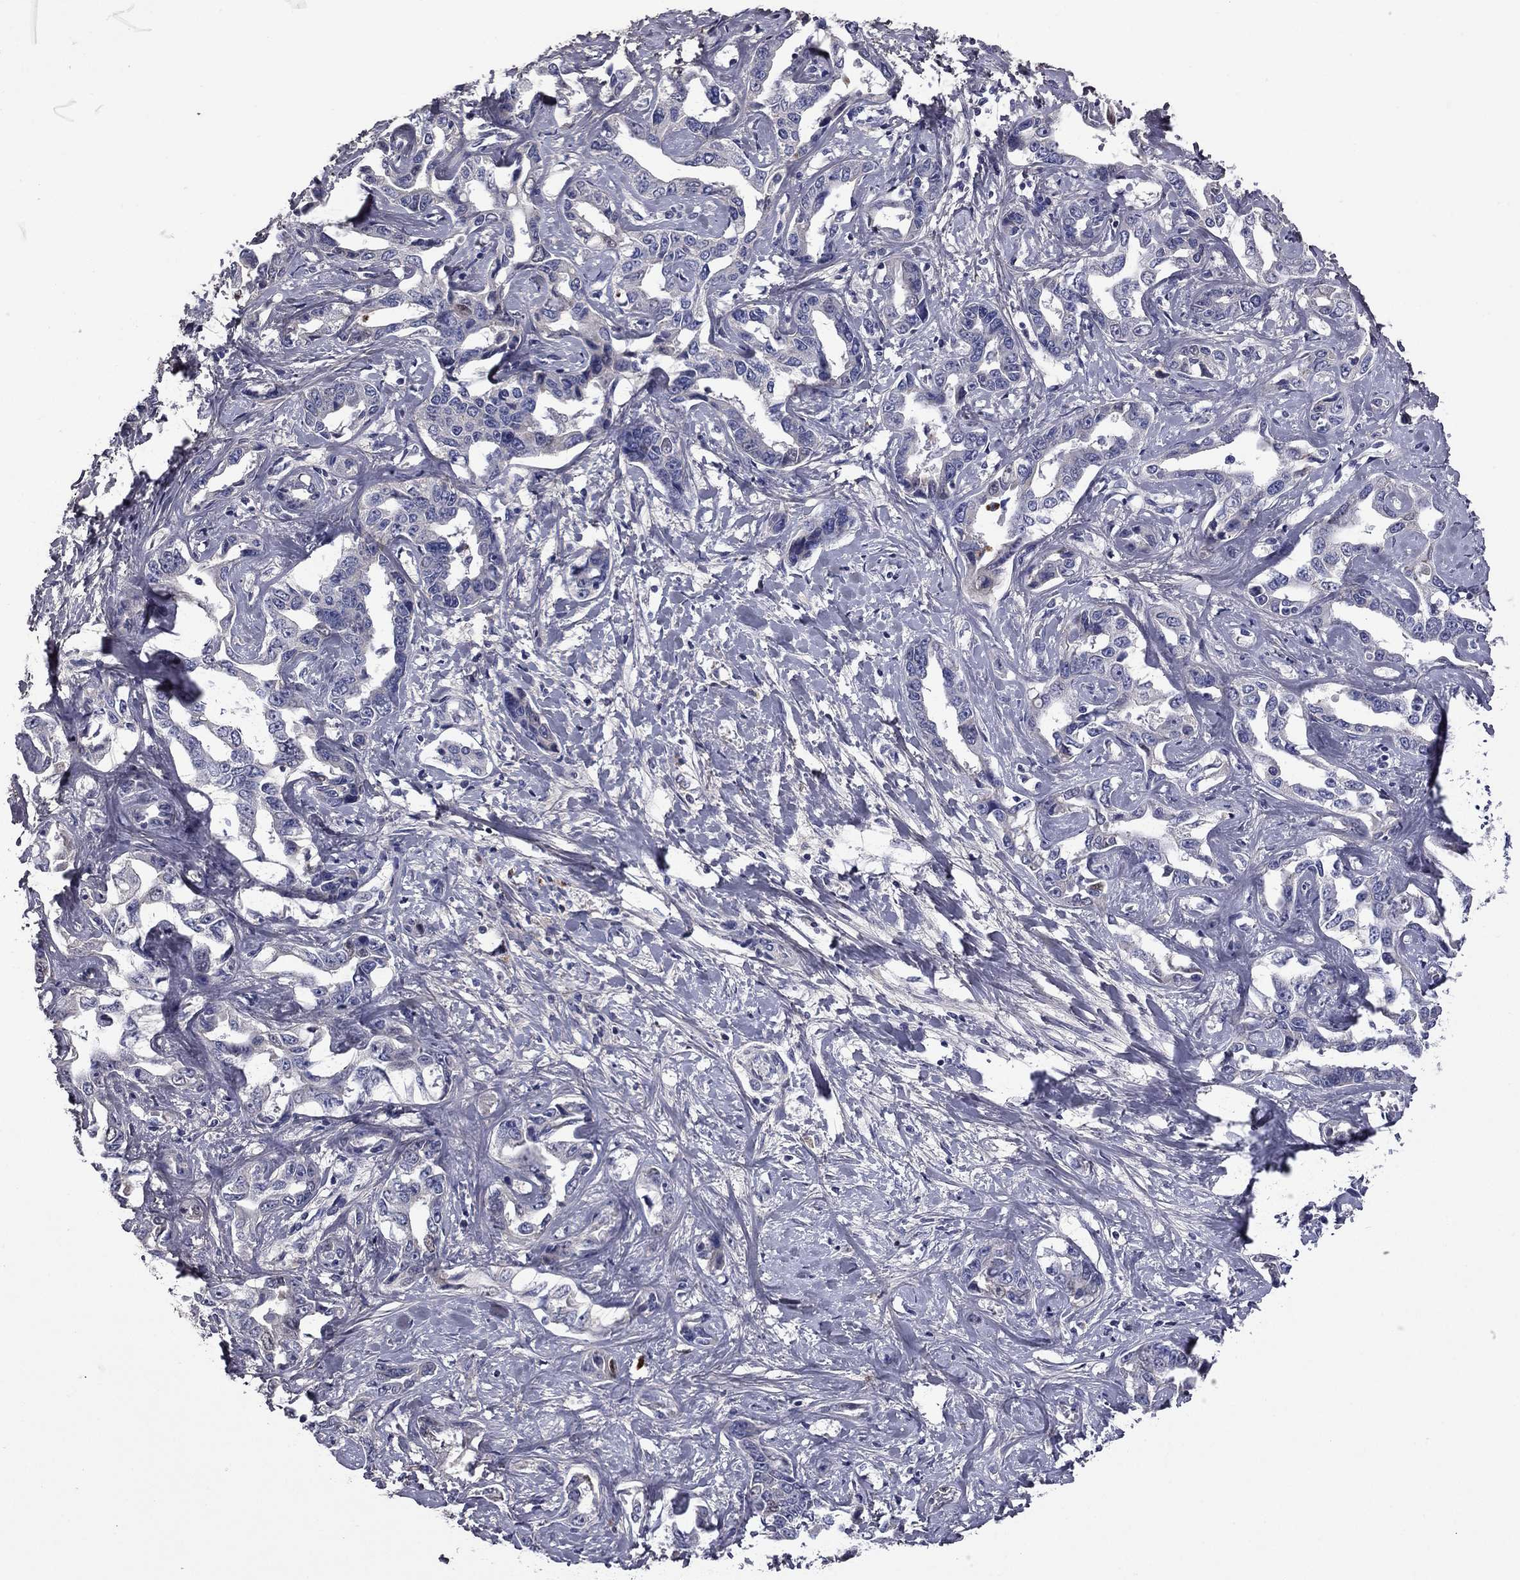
{"staining": {"intensity": "negative", "quantity": "none", "location": "none"}, "tissue": "liver cancer", "cell_type": "Tumor cells", "image_type": "cancer", "snomed": [{"axis": "morphology", "description": "Cholangiocarcinoma"}, {"axis": "topography", "description": "Liver"}], "caption": "A micrograph of human liver cancer (cholangiocarcinoma) is negative for staining in tumor cells.", "gene": "COL2A1", "patient": {"sex": "male", "age": 59}}